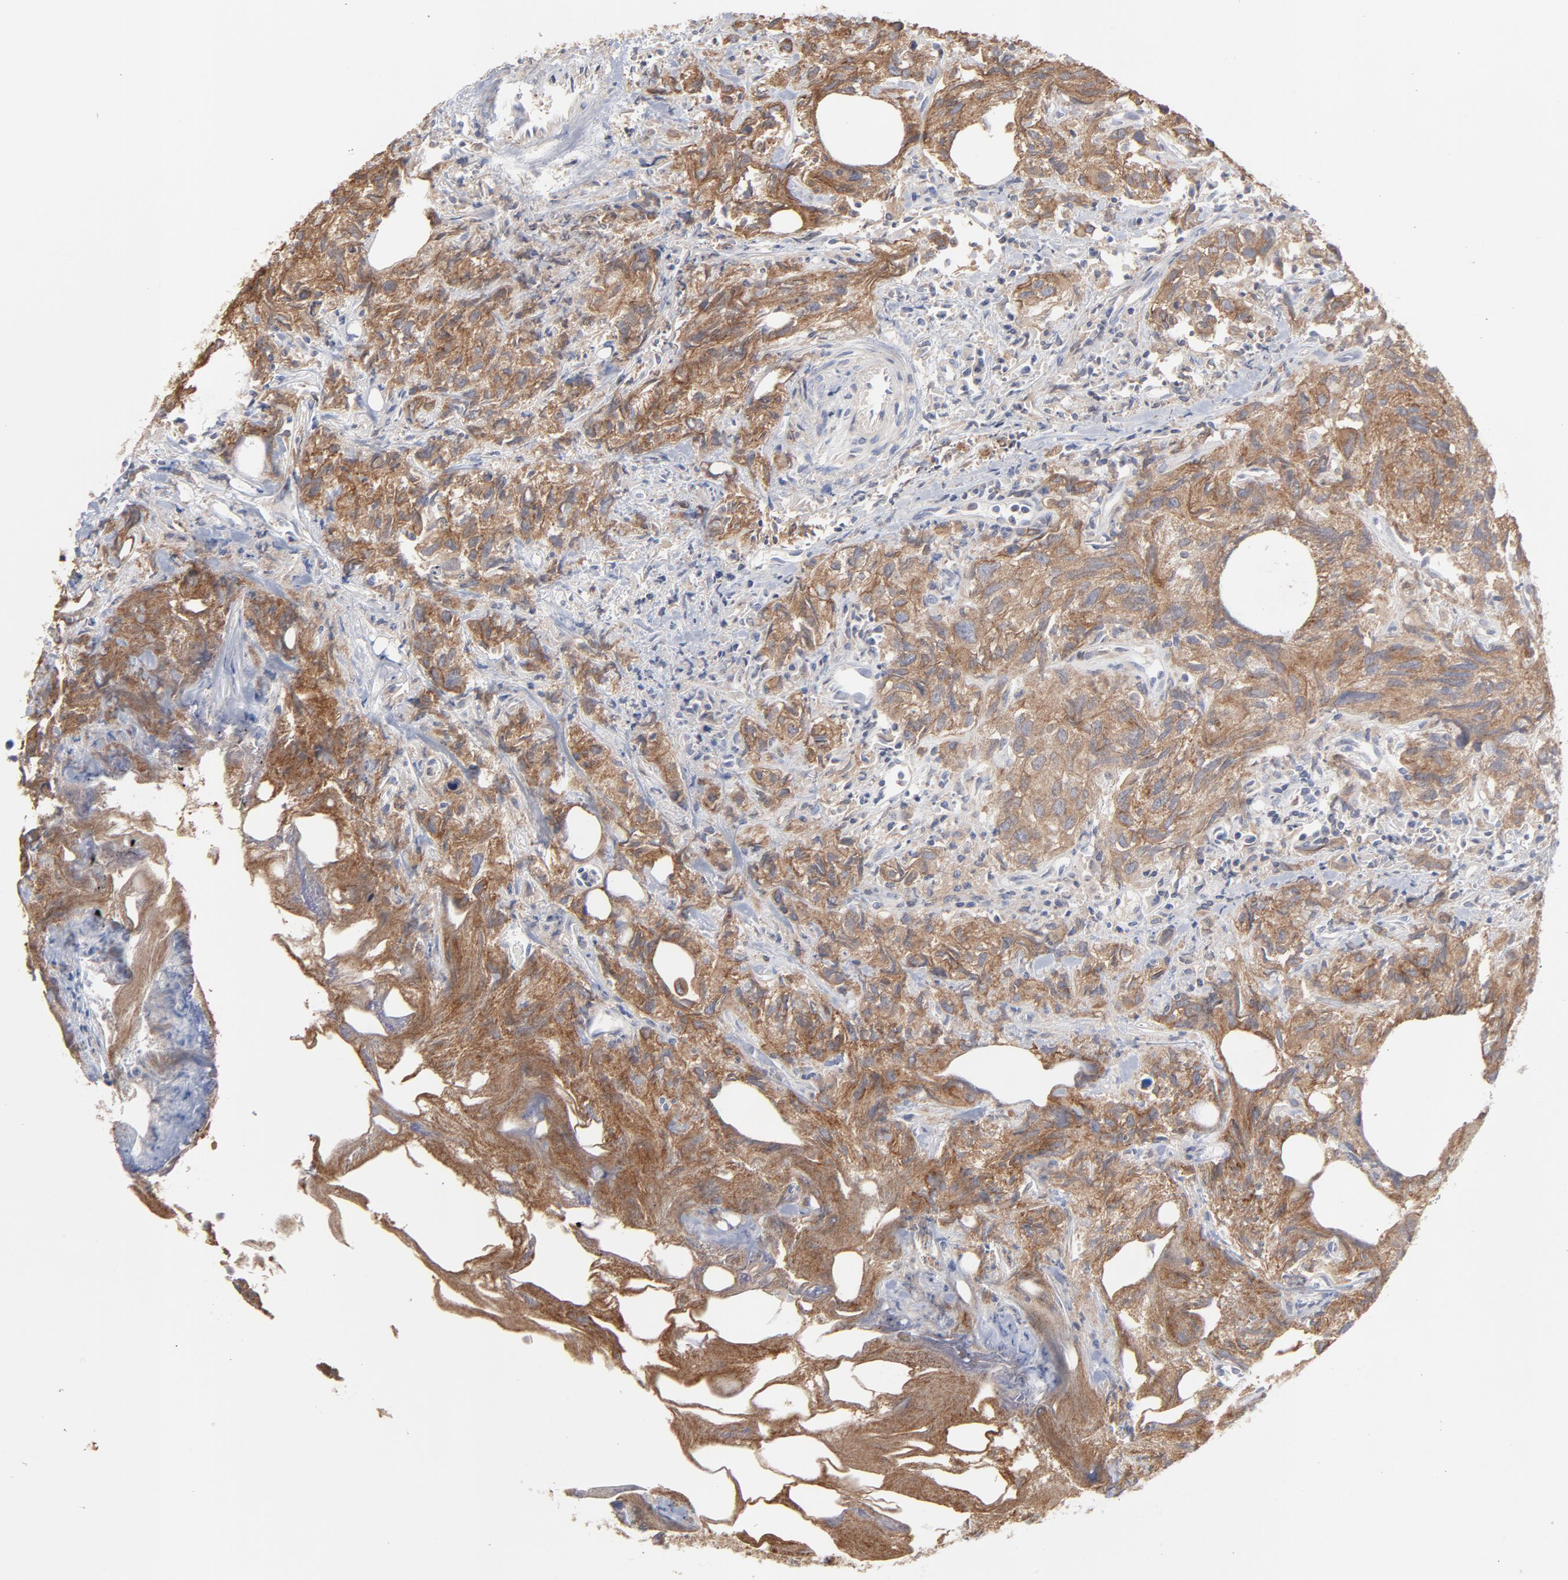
{"staining": {"intensity": "moderate", "quantity": ">75%", "location": "cytoplasmic/membranous"}, "tissue": "urothelial cancer", "cell_type": "Tumor cells", "image_type": "cancer", "snomed": [{"axis": "morphology", "description": "Urothelial carcinoma, High grade"}, {"axis": "topography", "description": "Urinary bladder"}], "caption": "A photomicrograph of human urothelial cancer stained for a protein displays moderate cytoplasmic/membranous brown staining in tumor cells.", "gene": "PPFIBP2", "patient": {"sex": "female", "age": 75}}